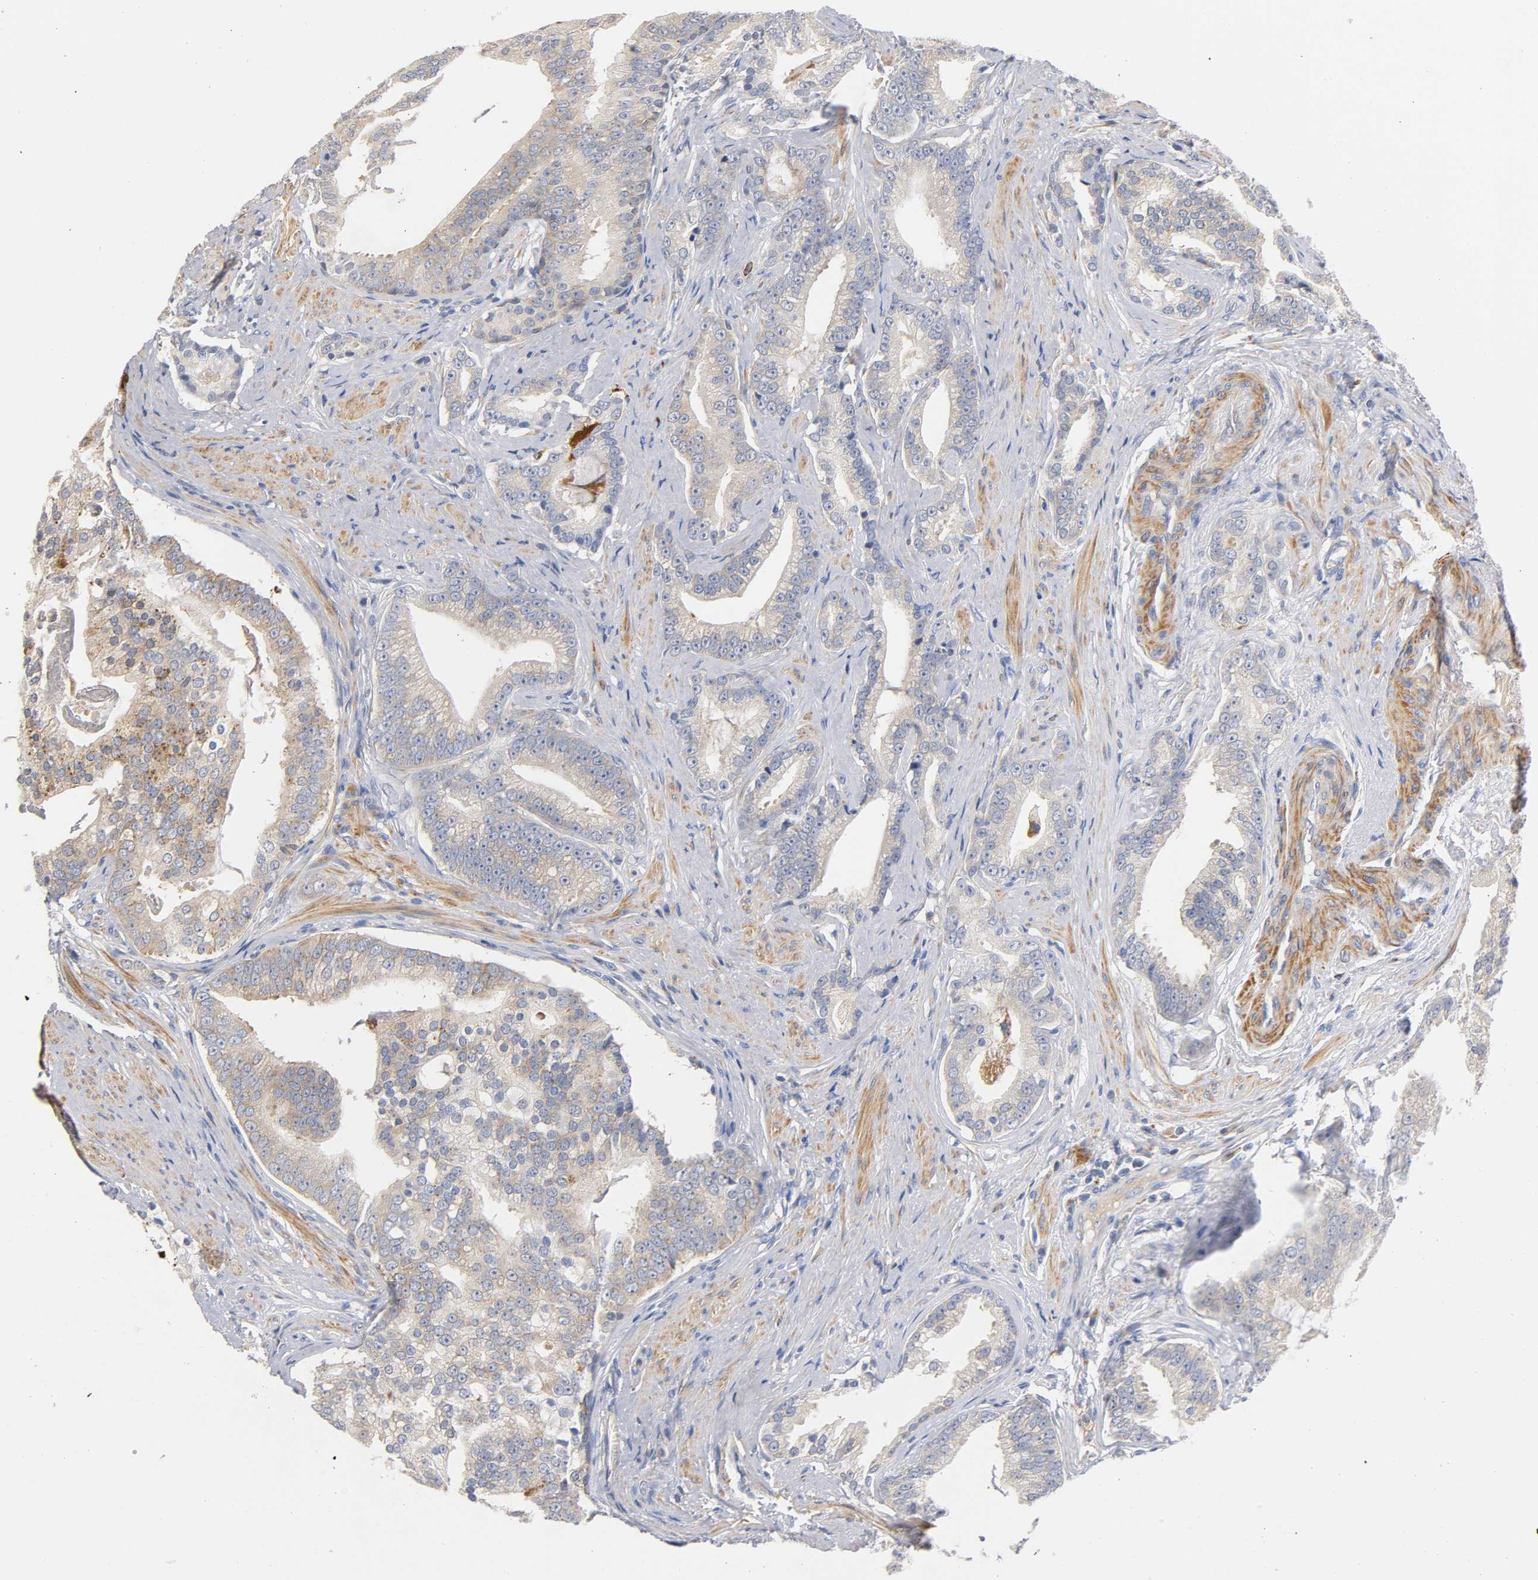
{"staining": {"intensity": "weak", "quantity": "25%-75%", "location": "cytoplasmic/membranous"}, "tissue": "prostate cancer", "cell_type": "Tumor cells", "image_type": "cancer", "snomed": [{"axis": "morphology", "description": "Adenocarcinoma, Low grade"}, {"axis": "topography", "description": "Prostate"}], "caption": "There is low levels of weak cytoplasmic/membranous staining in tumor cells of prostate cancer, as demonstrated by immunohistochemical staining (brown color).", "gene": "SEMA5A", "patient": {"sex": "male", "age": 58}}